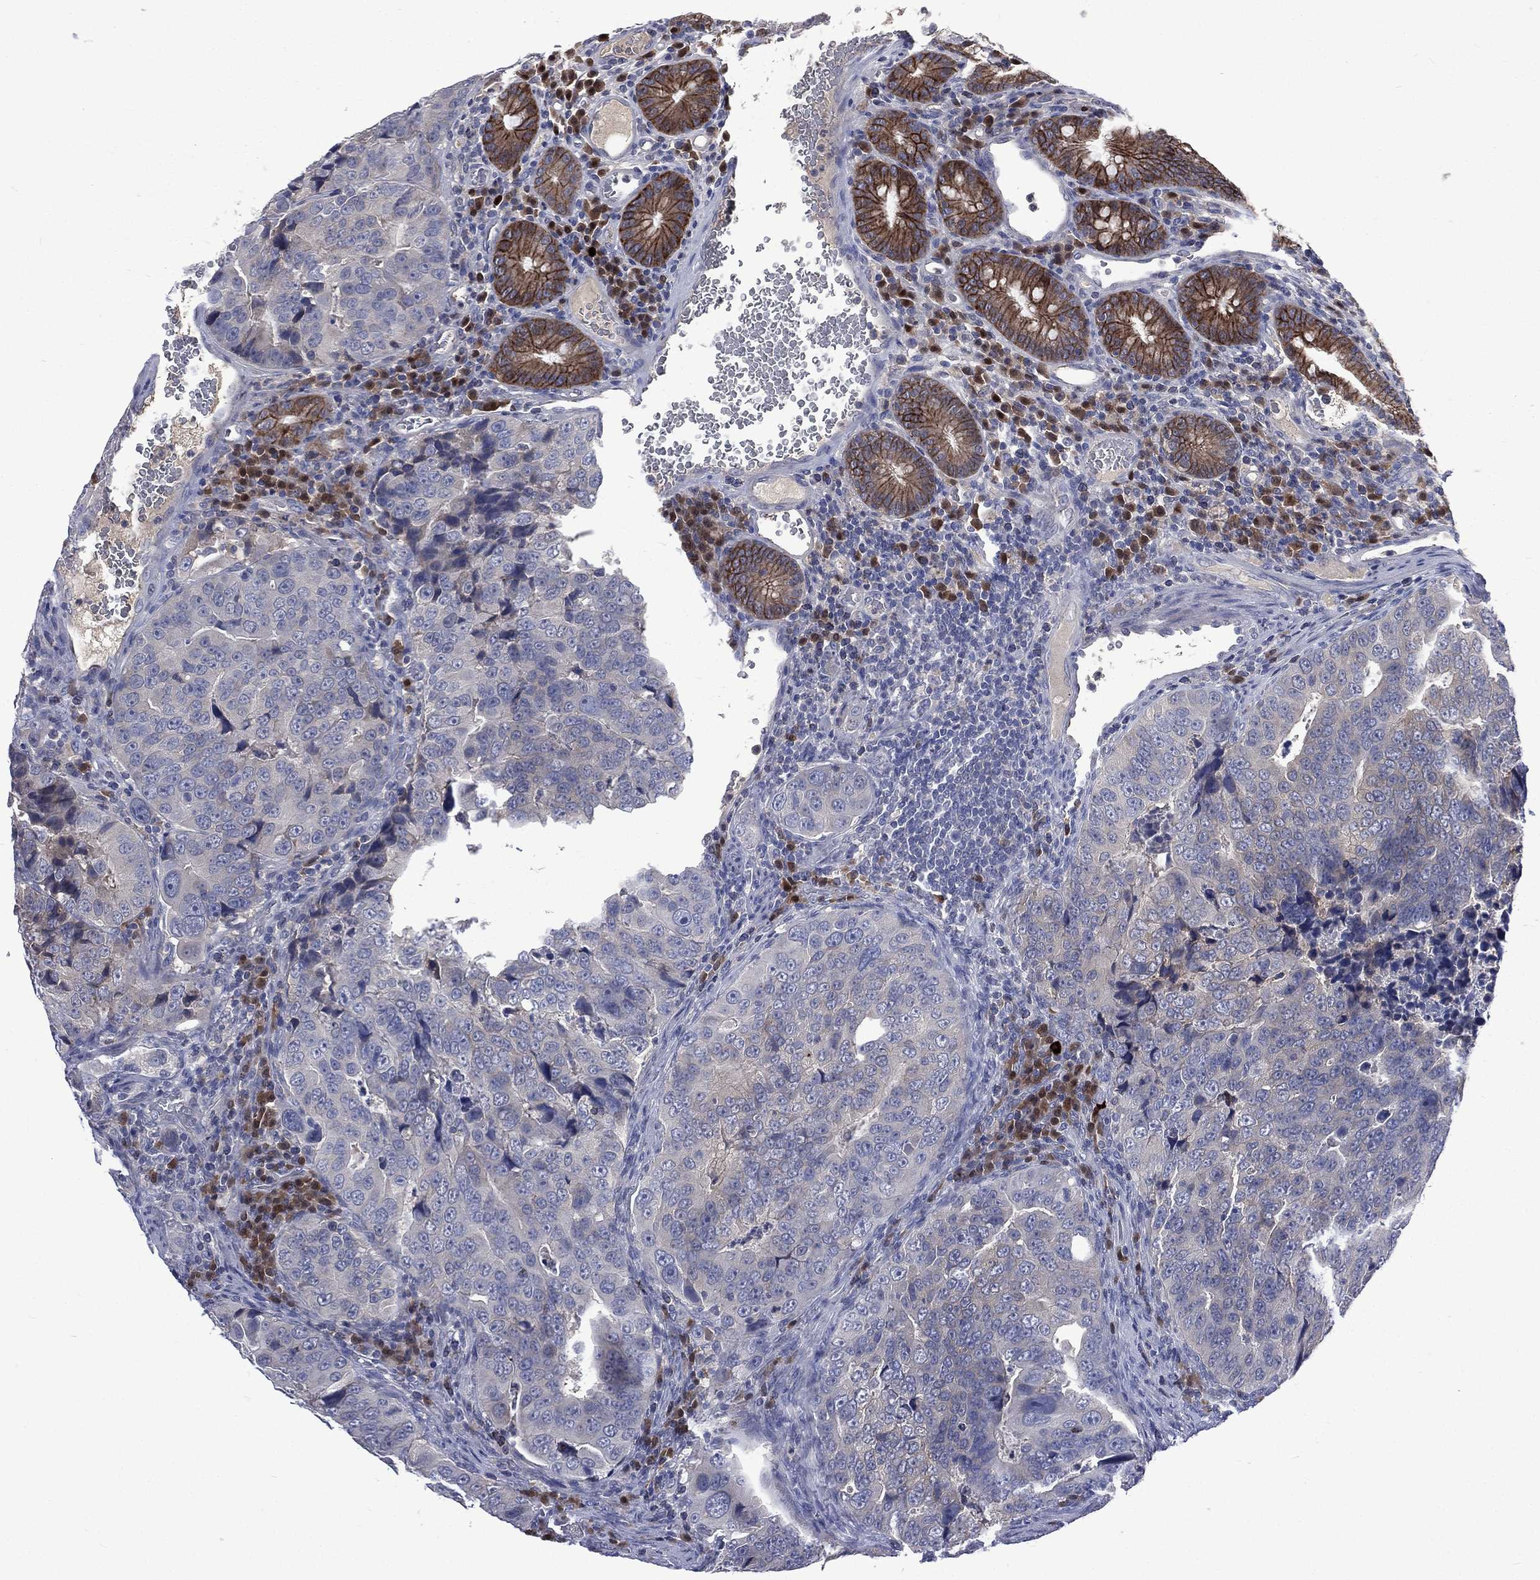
{"staining": {"intensity": "negative", "quantity": "none", "location": "none"}, "tissue": "colorectal cancer", "cell_type": "Tumor cells", "image_type": "cancer", "snomed": [{"axis": "morphology", "description": "Adenocarcinoma, NOS"}, {"axis": "topography", "description": "Colon"}], "caption": "Tumor cells show no significant protein positivity in colorectal adenocarcinoma.", "gene": "CA12", "patient": {"sex": "female", "age": 72}}